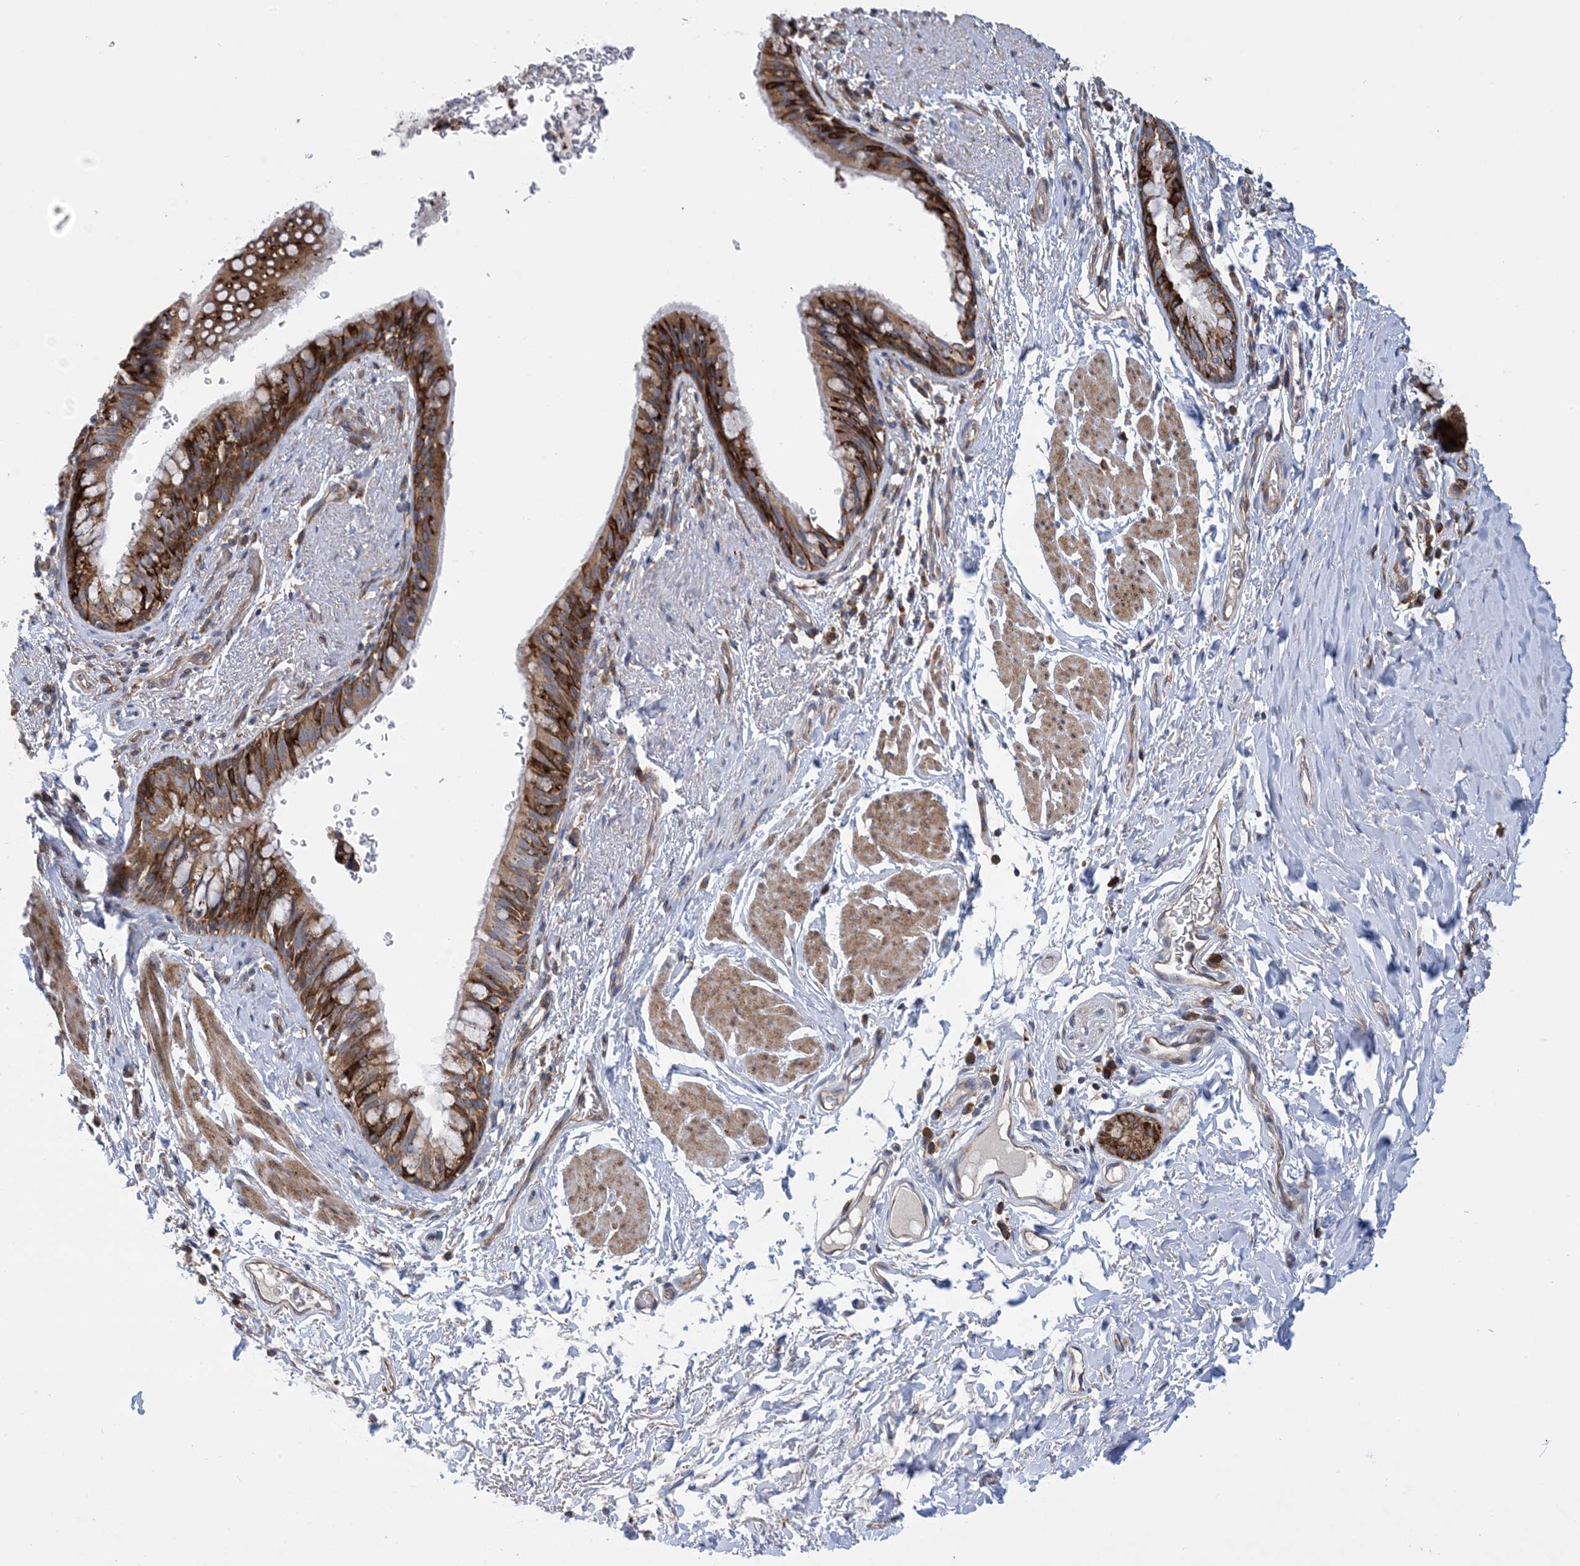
{"staining": {"intensity": "moderate", "quantity": ">75%", "location": "cytoplasmic/membranous"}, "tissue": "bronchus", "cell_type": "Respiratory epithelial cells", "image_type": "normal", "snomed": [{"axis": "morphology", "description": "Normal tissue, NOS"}, {"axis": "topography", "description": "Cartilage tissue"}, {"axis": "topography", "description": "Bronchus"}], "caption": "High-power microscopy captured an immunohistochemistry (IHC) micrograph of normal bronchus, revealing moderate cytoplasmic/membranous staining in about >75% of respiratory epithelial cells.", "gene": "CLEC16A", "patient": {"sex": "female", "age": 36}}